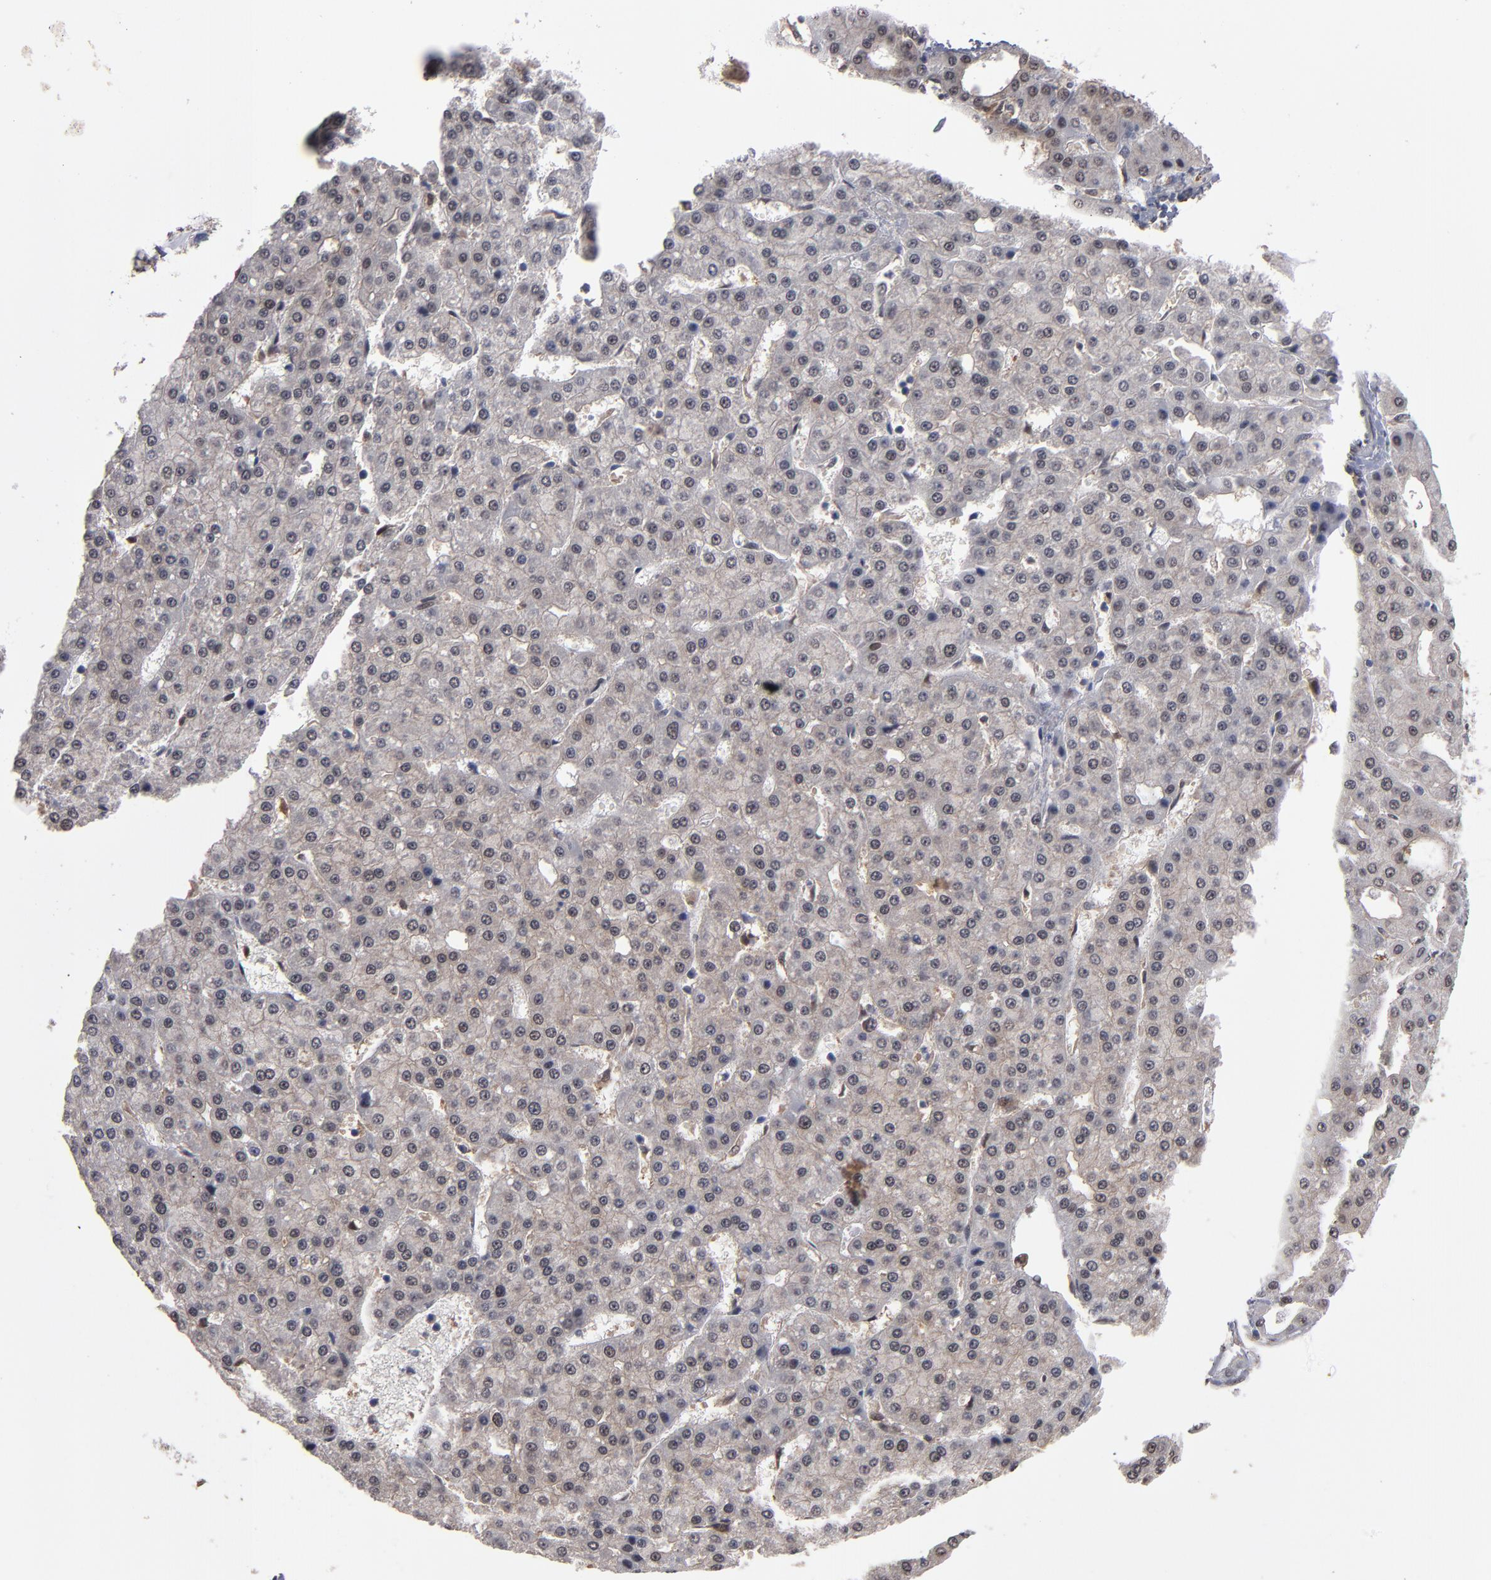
{"staining": {"intensity": "weak", "quantity": ">75%", "location": "cytoplasmic/membranous,nuclear"}, "tissue": "liver cancer", "cell_type": "Tumor cells", "image_type": "cancer", "snomed": [{"axis": "morphology", "description": "Carcinoma, Hepatocellular, NOS"}, {"axis": "topography", "description": "Liver"}], "caption": "Immunohistochemistry (IHC) of human liver hepatocellular carcinoma demonstrates low levels of weak cytoplasmic/membranous and nuclear positivity in approximately >75% of tumor cells.", "gene": "HUWE1", "patient": {"sex": "male", "age": 47}}